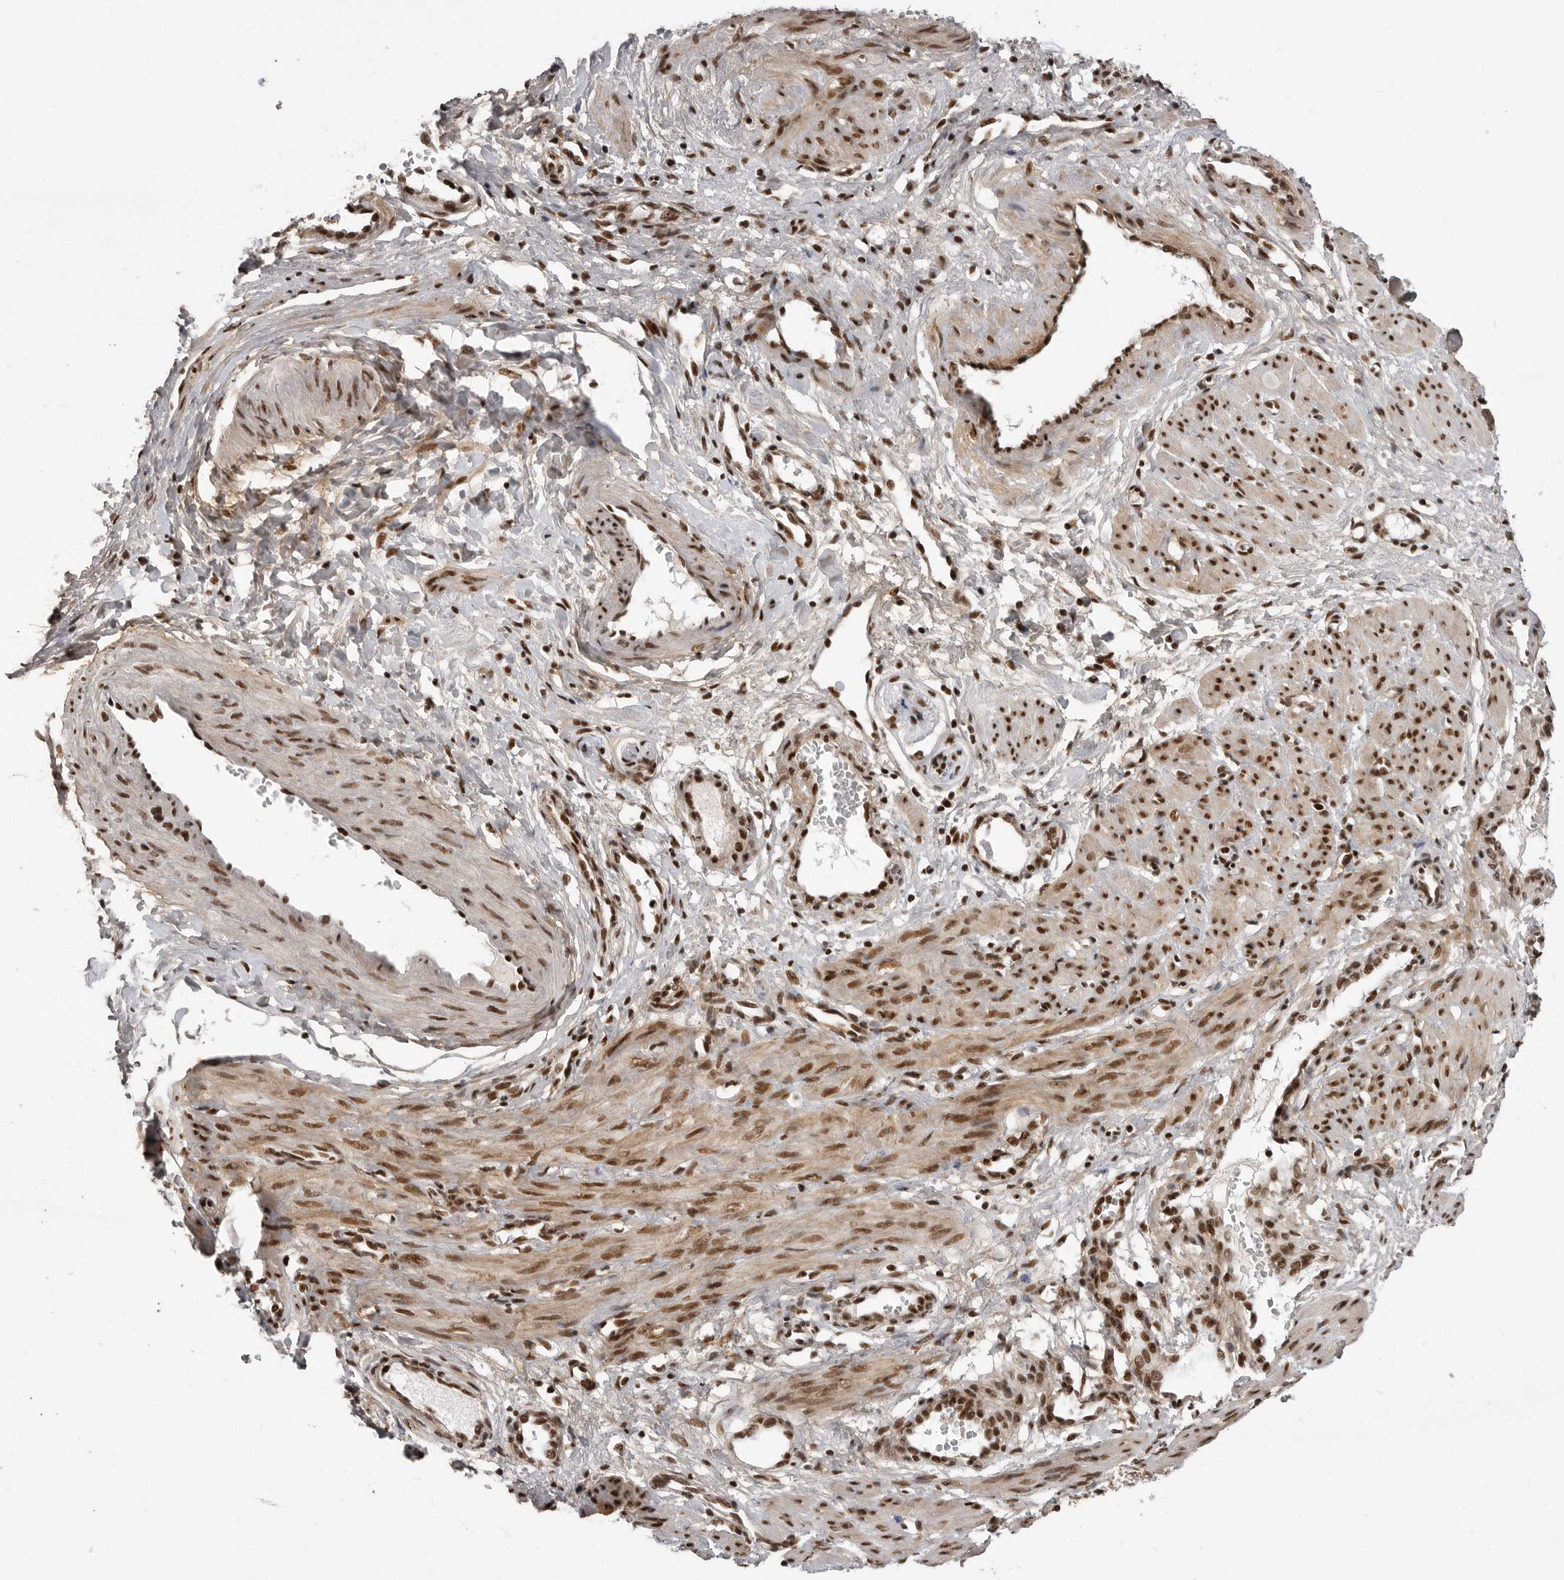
{"staining": {"intensity": "strong", "quantity": ">75%", "location": "cytoplasmic/membranous,nuclear"}, "tissue": "smooth muscle", "cell_type": "Smooth muscle cells", "image_type": "normal", "snomed": [{"axis": "morphology", "description": "Normal tissue, NOS"}, {"axis": "topography", "description": "Endometrium"}], "caption": "IHC (DAB (3,3'-diaminobenzidine)) staining of unremarkable smooth muscle demonstrates strong cytoplasmic/membranous,nuclear protein staining in about >75% of smooth muscle cells.", "gene": "PPP1R8", "patient": {"sex": "female", "age": 33}}